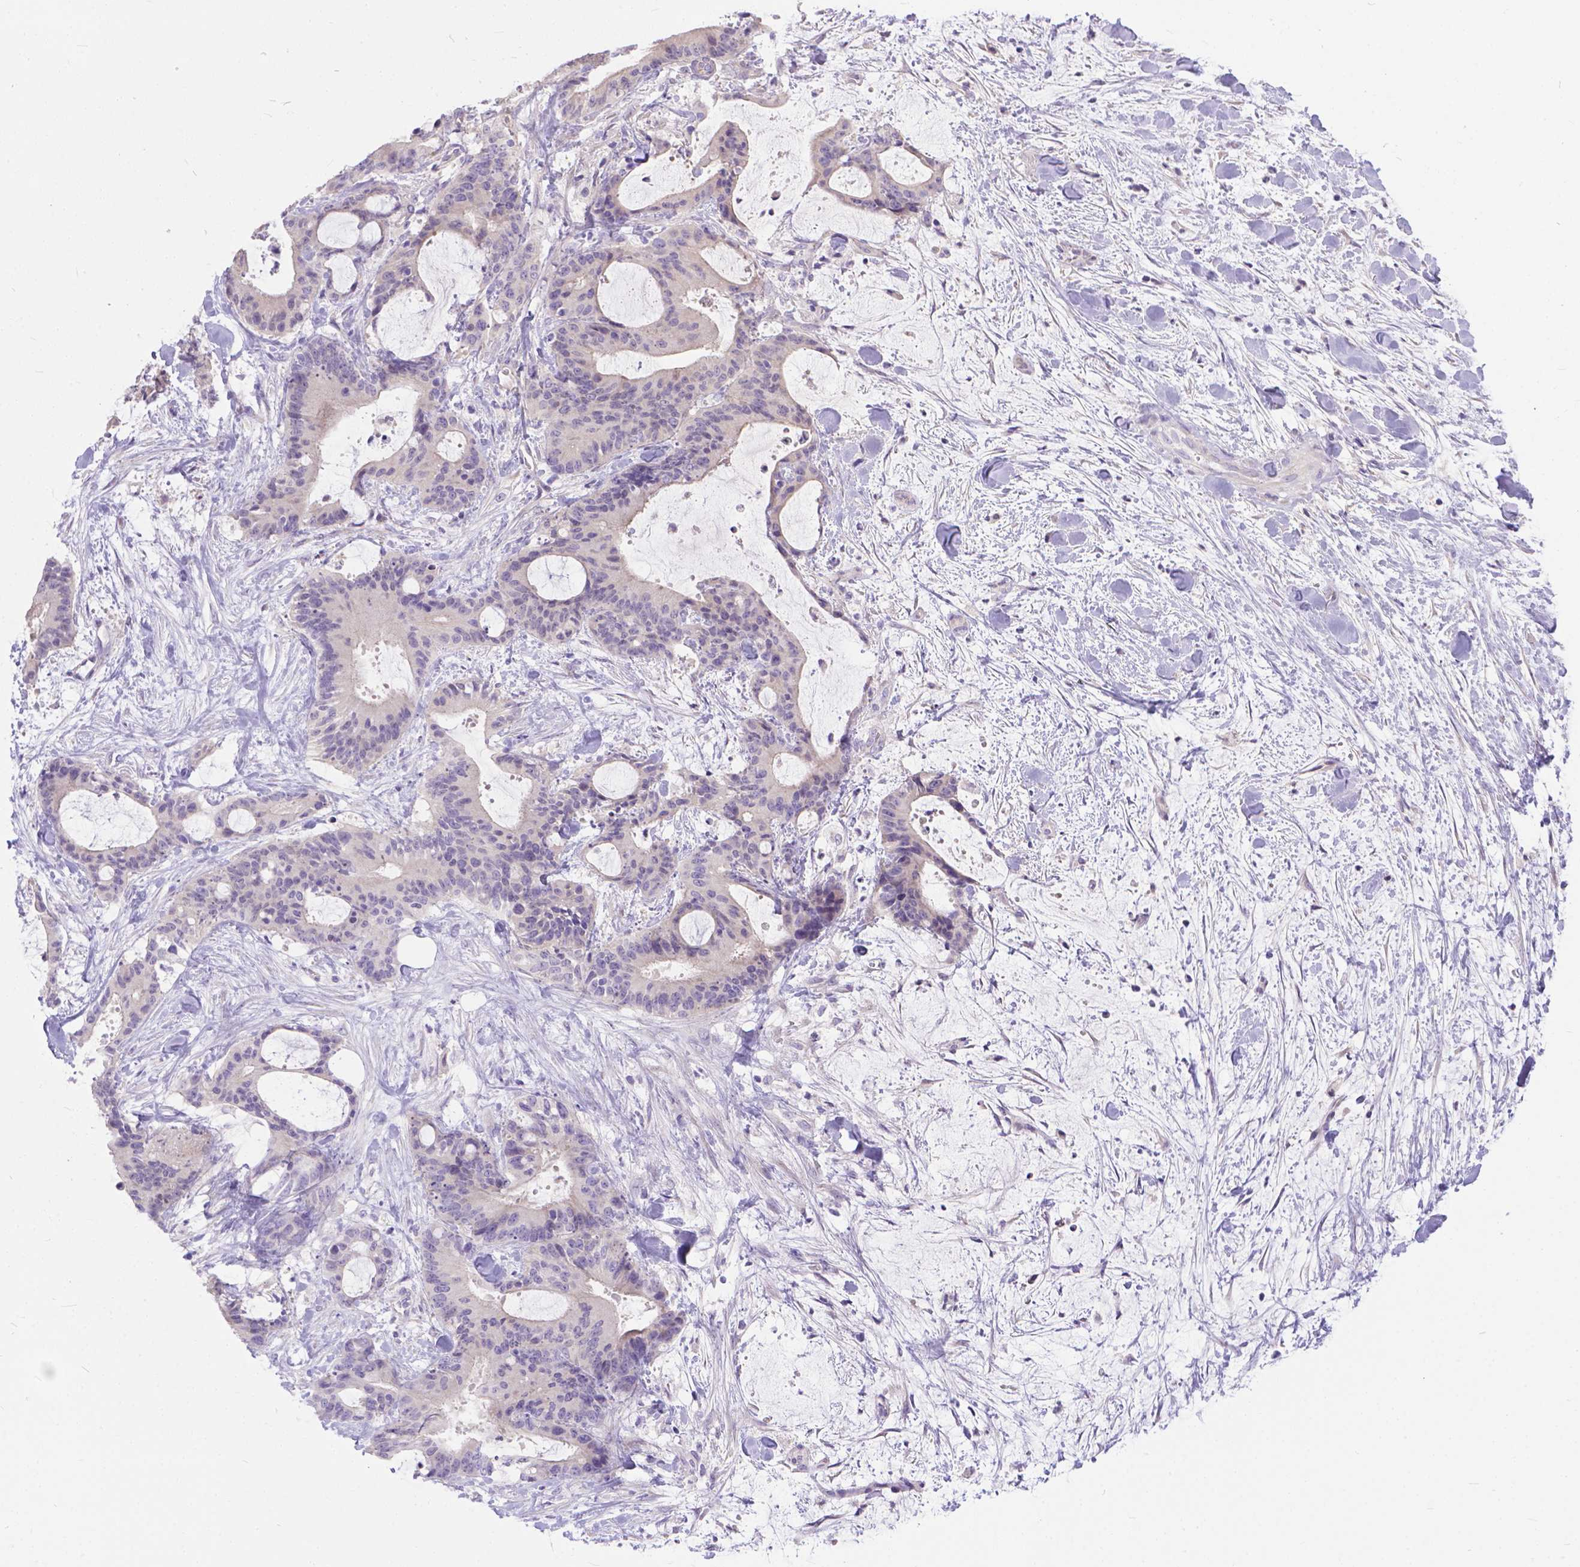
{"staining": {"intensity": "negative", "quantity": "none", "location": "none"}, "tissue": "liver cancer", "cell_type": "Tumor cells", "image_type": "cancer", "snomed": [{"axis": "morphology", "description": "Cholangiocarcinoma"}, {"axis": "topography", "description": "Liver"}], "caption": "DAB immunohistochemical staining of human liver cholangiocarcinoma shows no significant expression in tumor cells.", "gene": "TTLL6", "patient": {"sex": "female", "age": 73}}